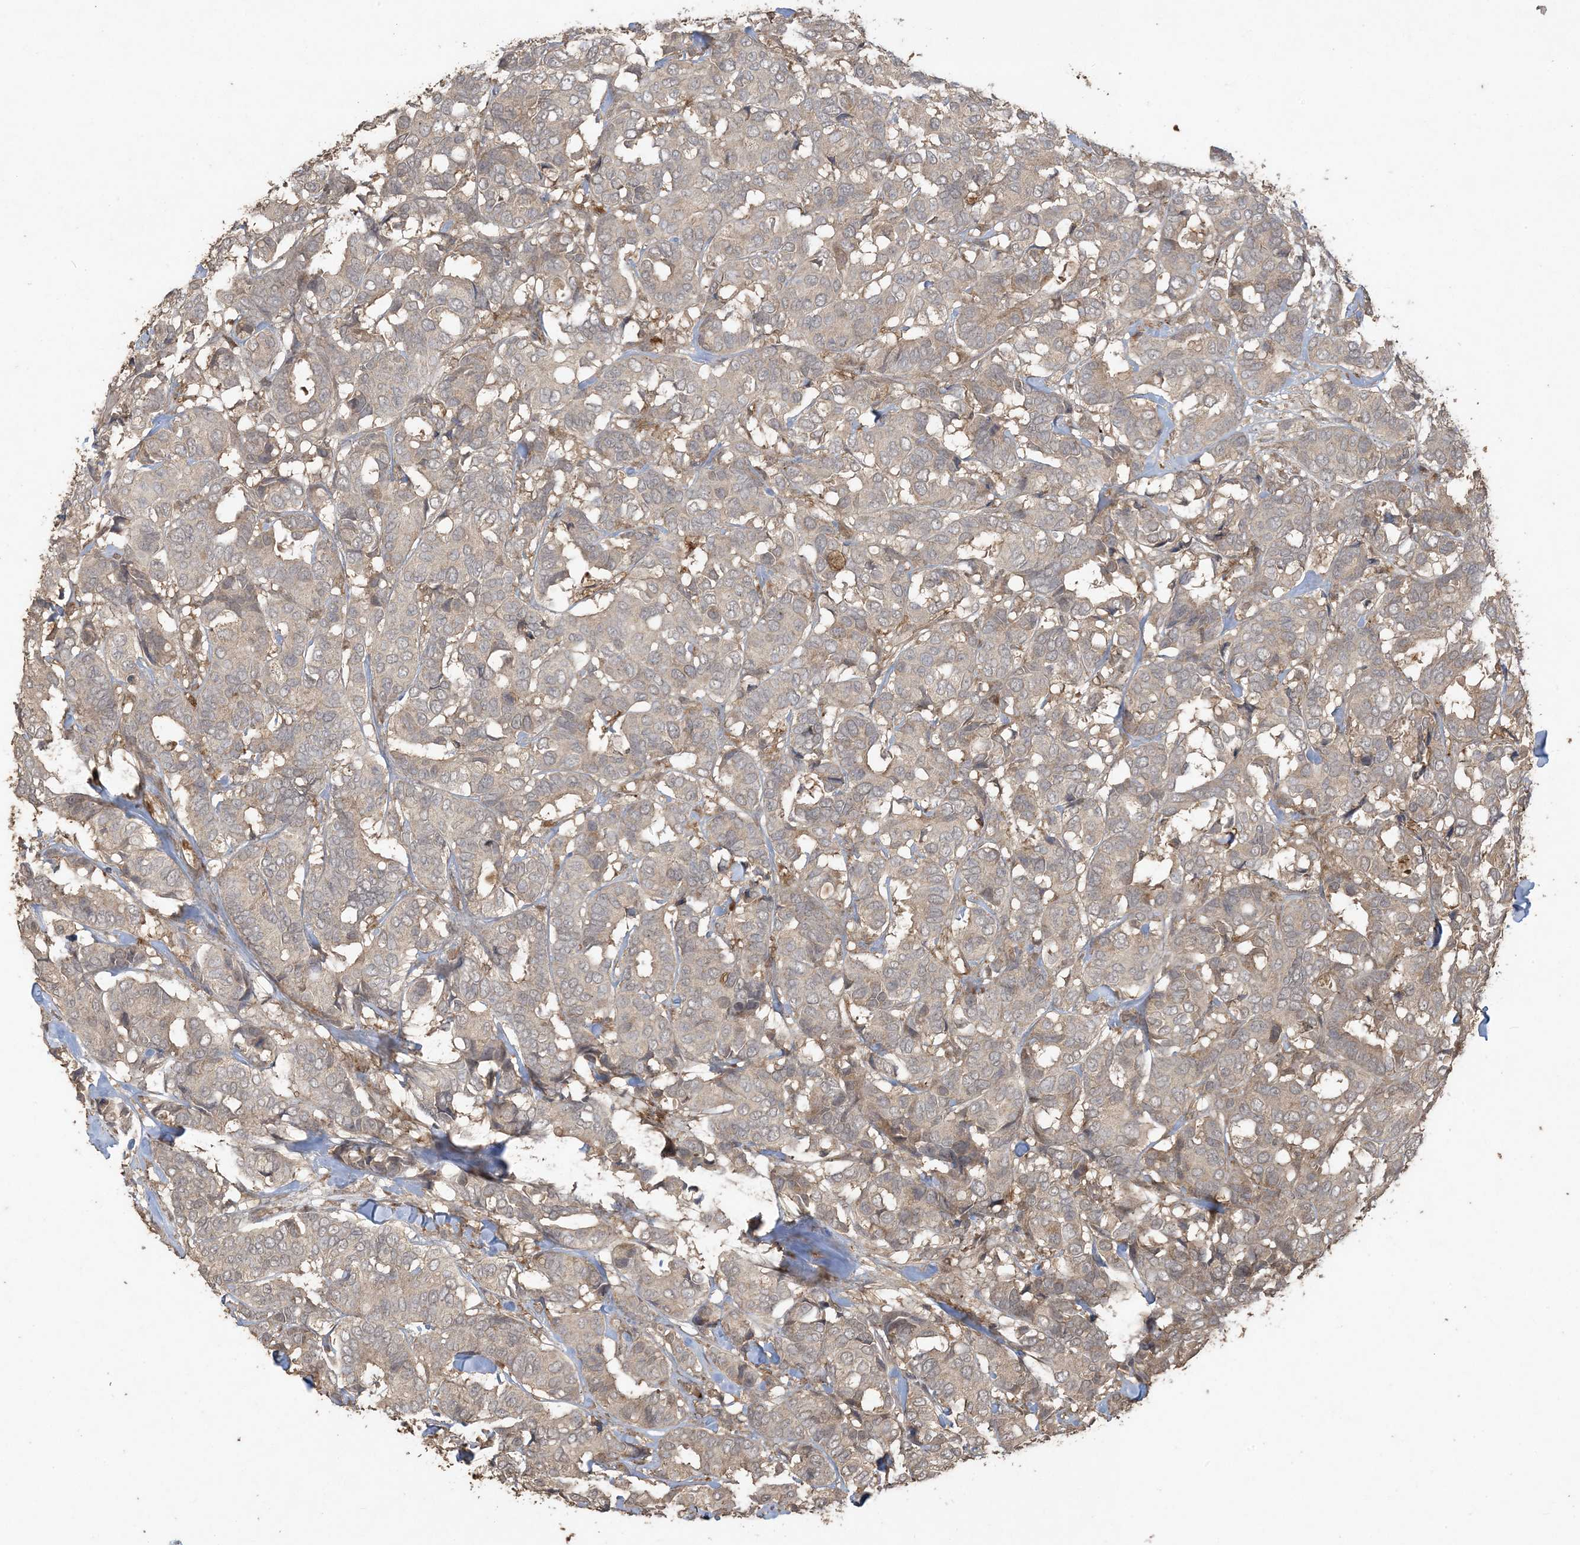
{"staining": {"intensity": "weak", "quantity": "<25%", "location": "cytoplasmic/membranous"}, "tissue": "breast cancer", "cell_type": "Tumor cells", "image_type": "cancer", "snomed": [{"axis": "morphology", "description": "Duct carcinoma"}, {"axis": "topography", "description": "Breast"}], "caption": "DAB immunohistochemical staining of human breast cancer exhibits no significant expression in tumor cells. (DAB IHC with hematoxylin counter stain).", "gene": "EFCAB8", "patient": {"sex": "female", "age": 87}}